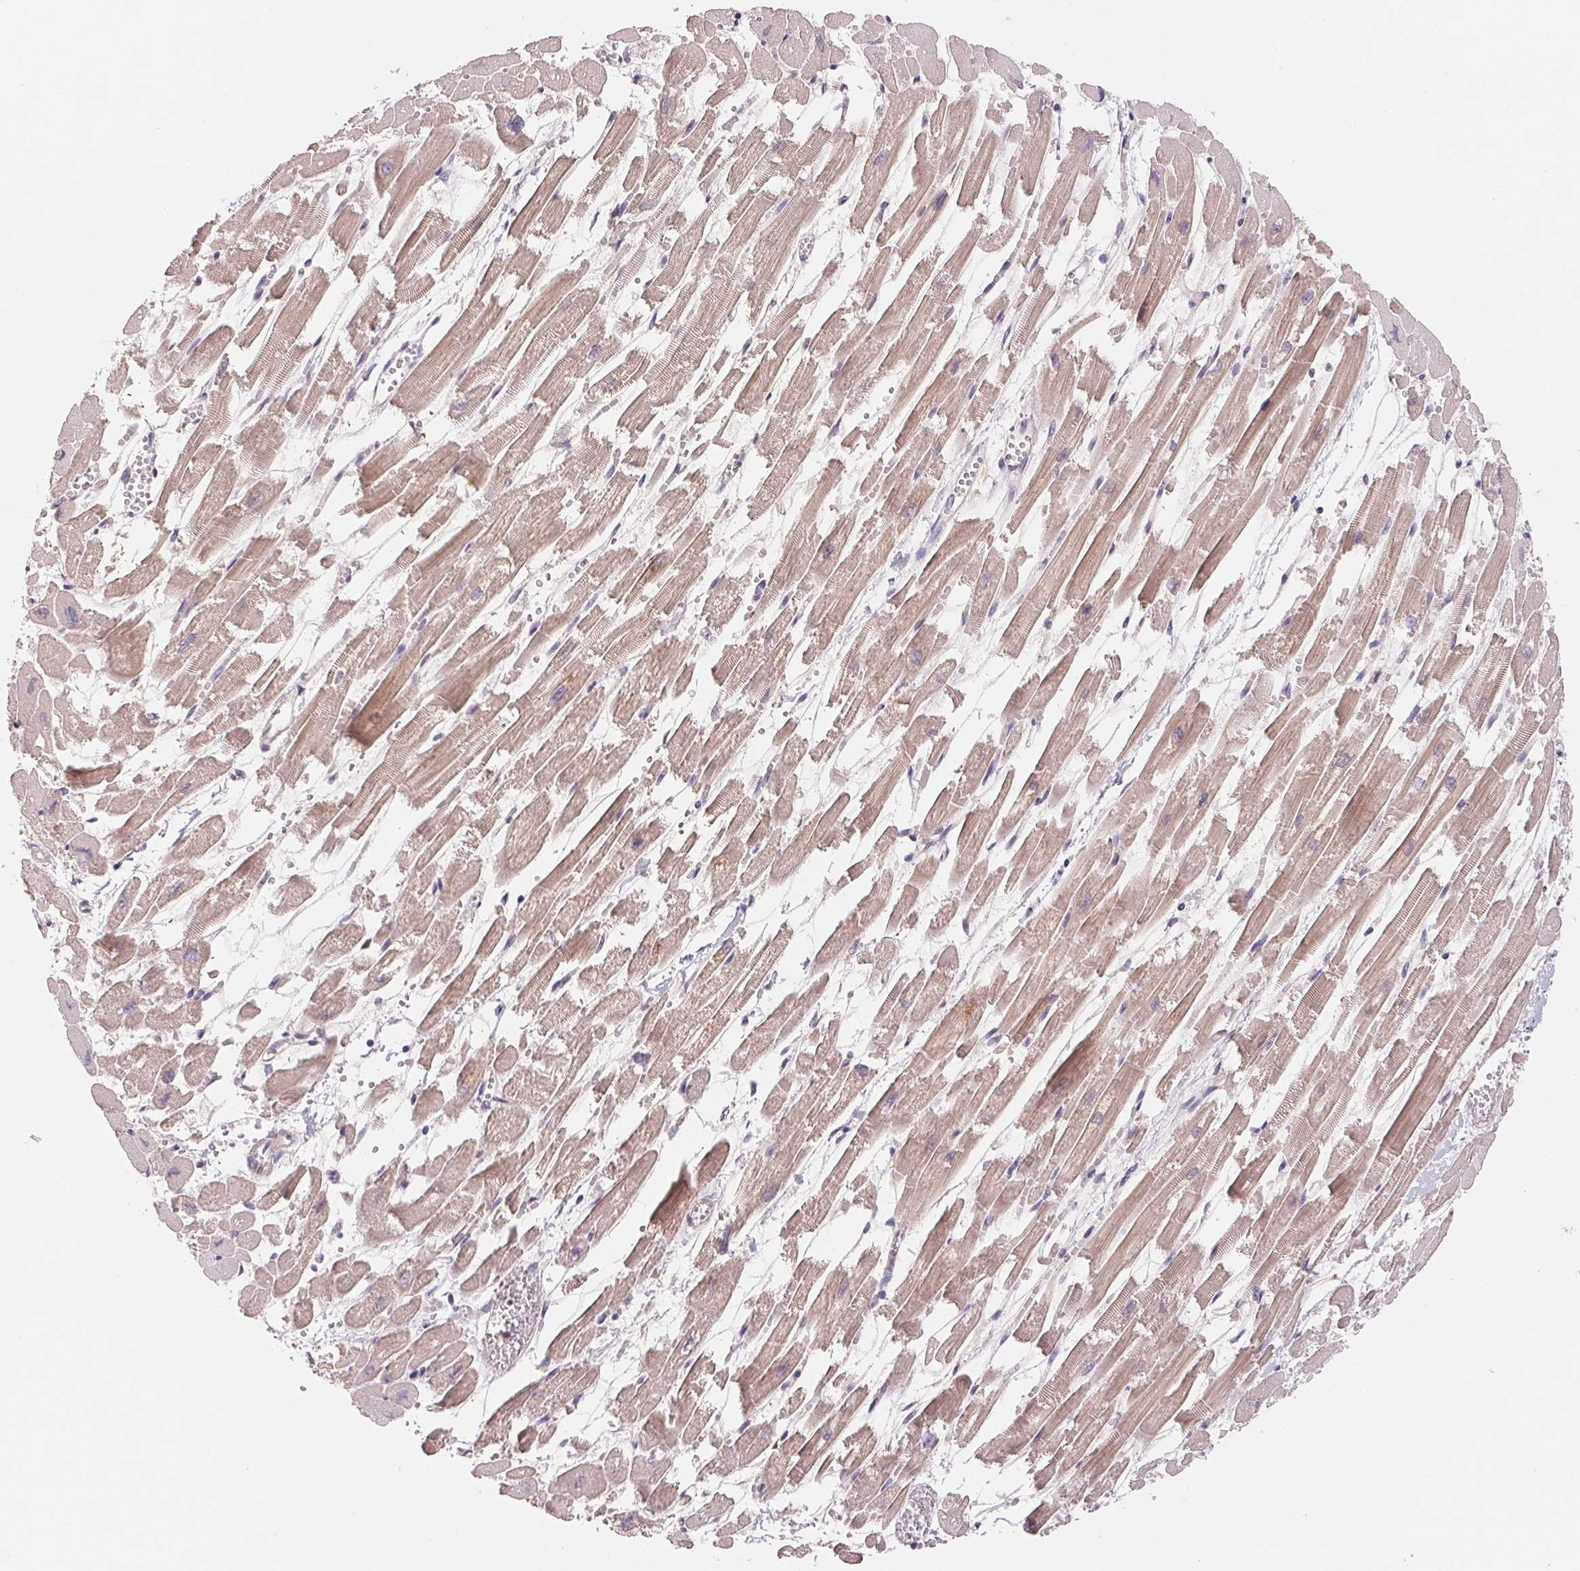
{"staining": {"intensity": "weak", "quantity": ">75%", "location": "cytoplasmic/membranous"}, "tissue": "heart muscle", "cell_type": "Cardiomyocytes", "image_type": "normal", "snomed": [{"axis": "morphology", "description": "Normal tissue, NOS"}, {"axis": "topography", "description": "Heart"}], "caption": "Unremarkable heart muscle displays weak cytoplasmic/membranous staining in approximately >75% of cardiomyocytes The staining is performed using DAB (3,3'-diaminobenzidine) brown chromogen to label protein expression. The nuclei are counter-stained blue using hematoxylin..", "gene": "KIFC1", "patient": {"sex": "female", "age": 52}}